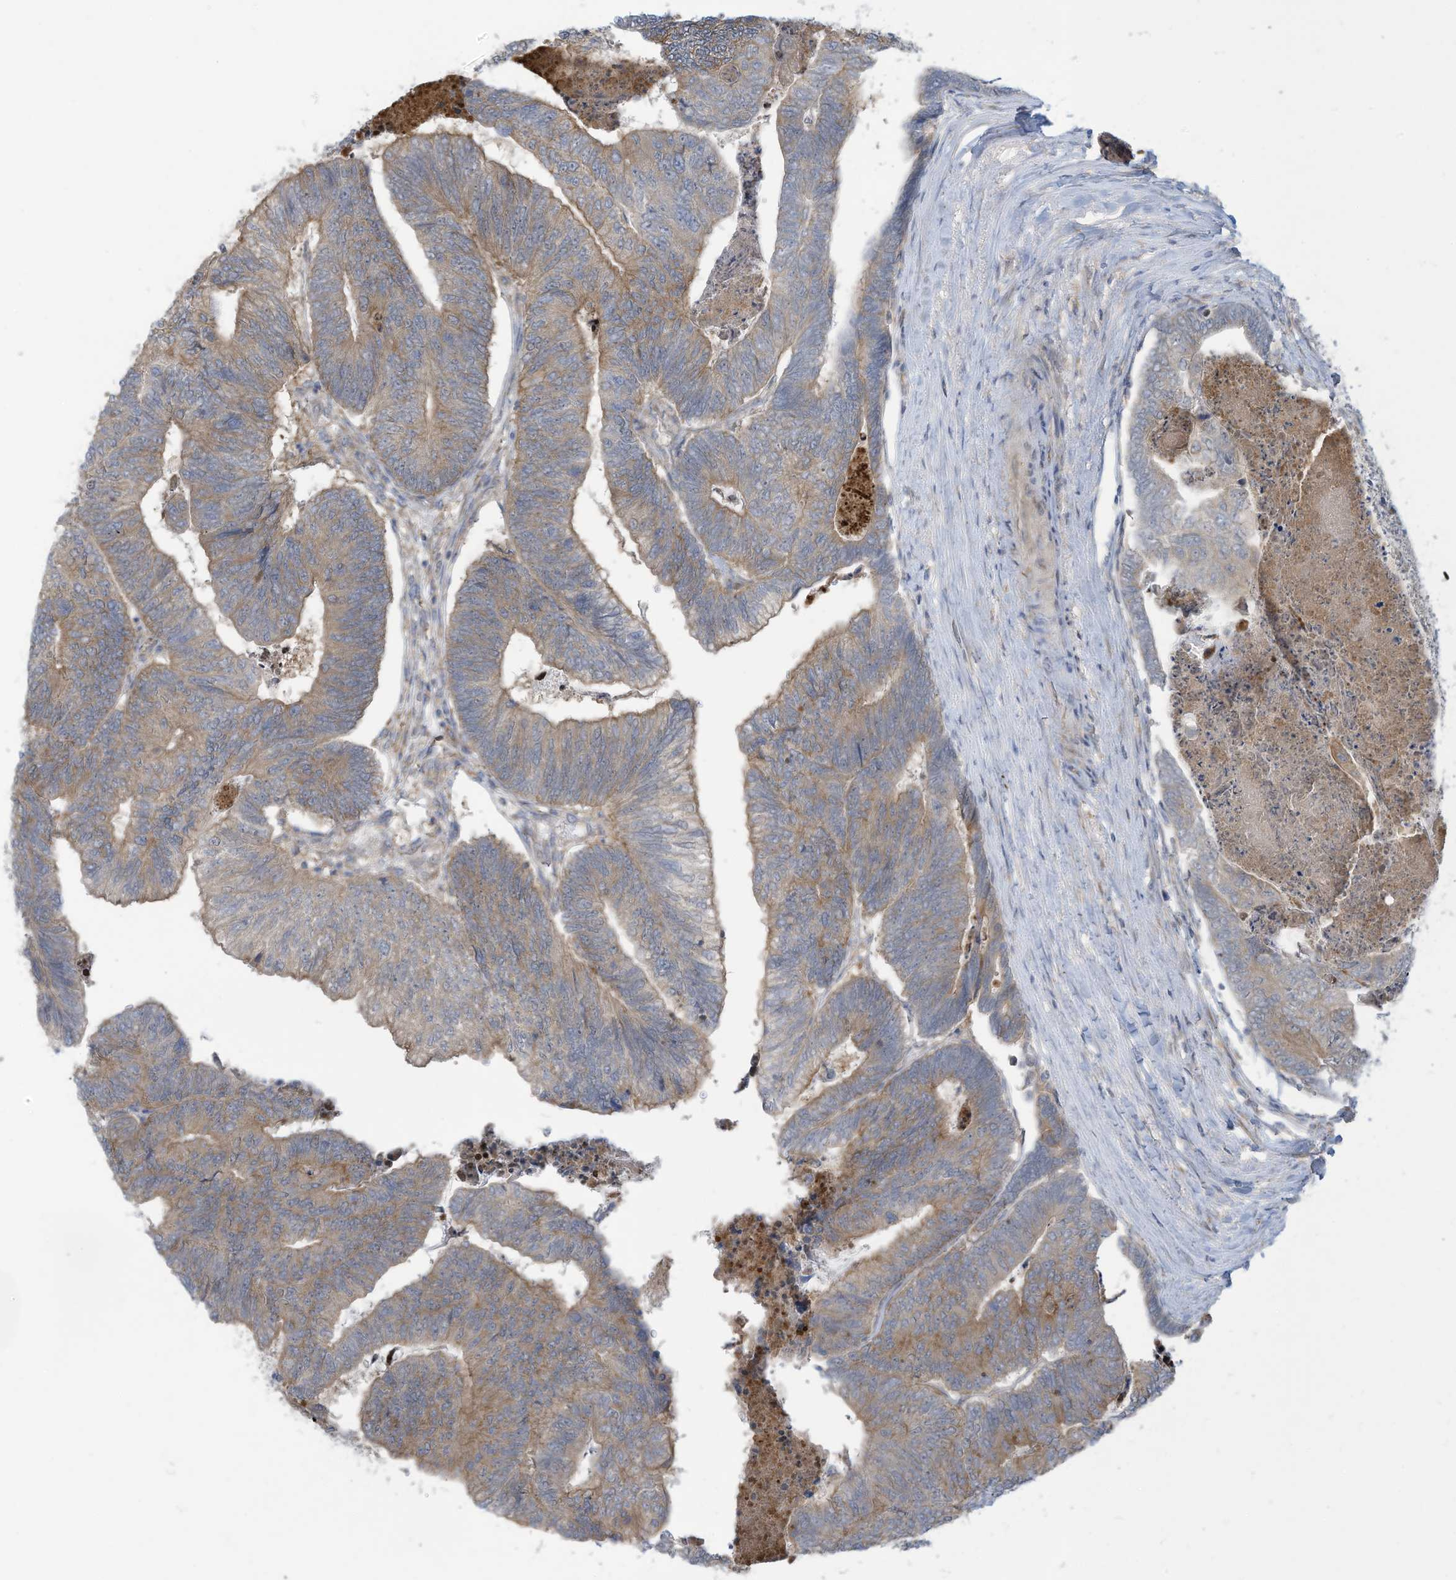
{"staining": {"intensity": "weak", "quantity": "25%-75%", "location": "cytoplasmic/membranous"}, "tissue": "colorectal cancer", "cell_type": "Tumor cells", "image_type": "cancer", "snomed": [{"axis": "morphology", "description": "Adenocarcinoma, NOS"}, {"axis": "topography", "description": "Colon"}], "caption": "Adenocarcinoma (colorectal) was stained to show a protein in brown. There is low levels of weak cytoplasmic/membranous positivity in approximately 25%-75% of tumor cells.", "gene": "ADAT2", "patient": {"sex": "female", "age": 67}}